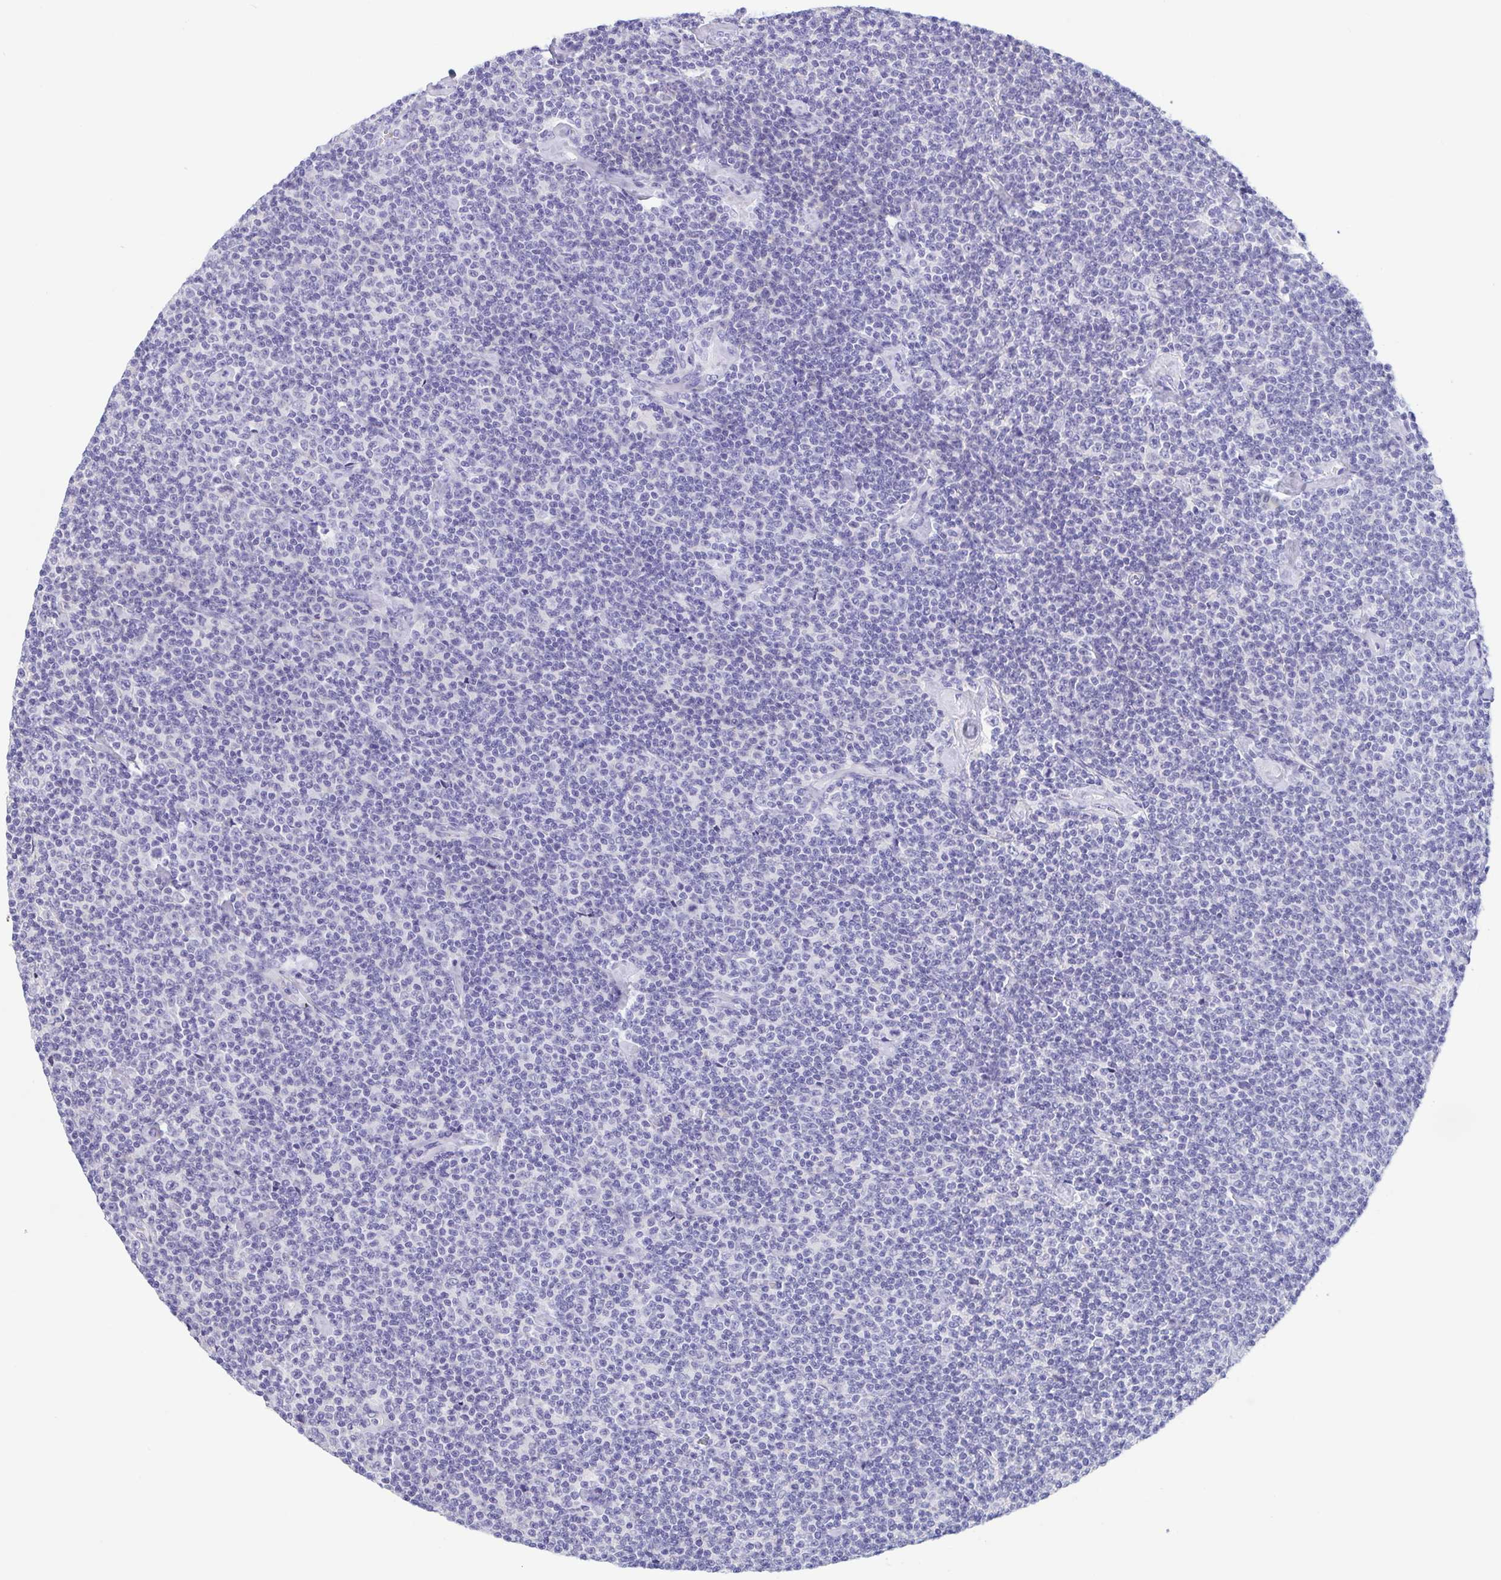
{"staining": {"intensity": "negative", "quantity": "none", "location": "none"}, "tissue": "lymphoma", "cell_type": "Tumor cells", "image_type": "cancer", "snomed": [{"axis": "morphology", "description": "Malignant lymphoma, non-Hodgkin's type, Low grade"}, {"axis": "topography", "description": "Lymph node"}], "caption": "This image is of malignant lymphoma, non-Hodgkin's type (low-grade) stained with IHC to label a protein in brown with the nuclei are counter-stained blue. There is no expression in tumor cells.", "gene": "TREH", "patient": {"sex": "male", "age": 81}}